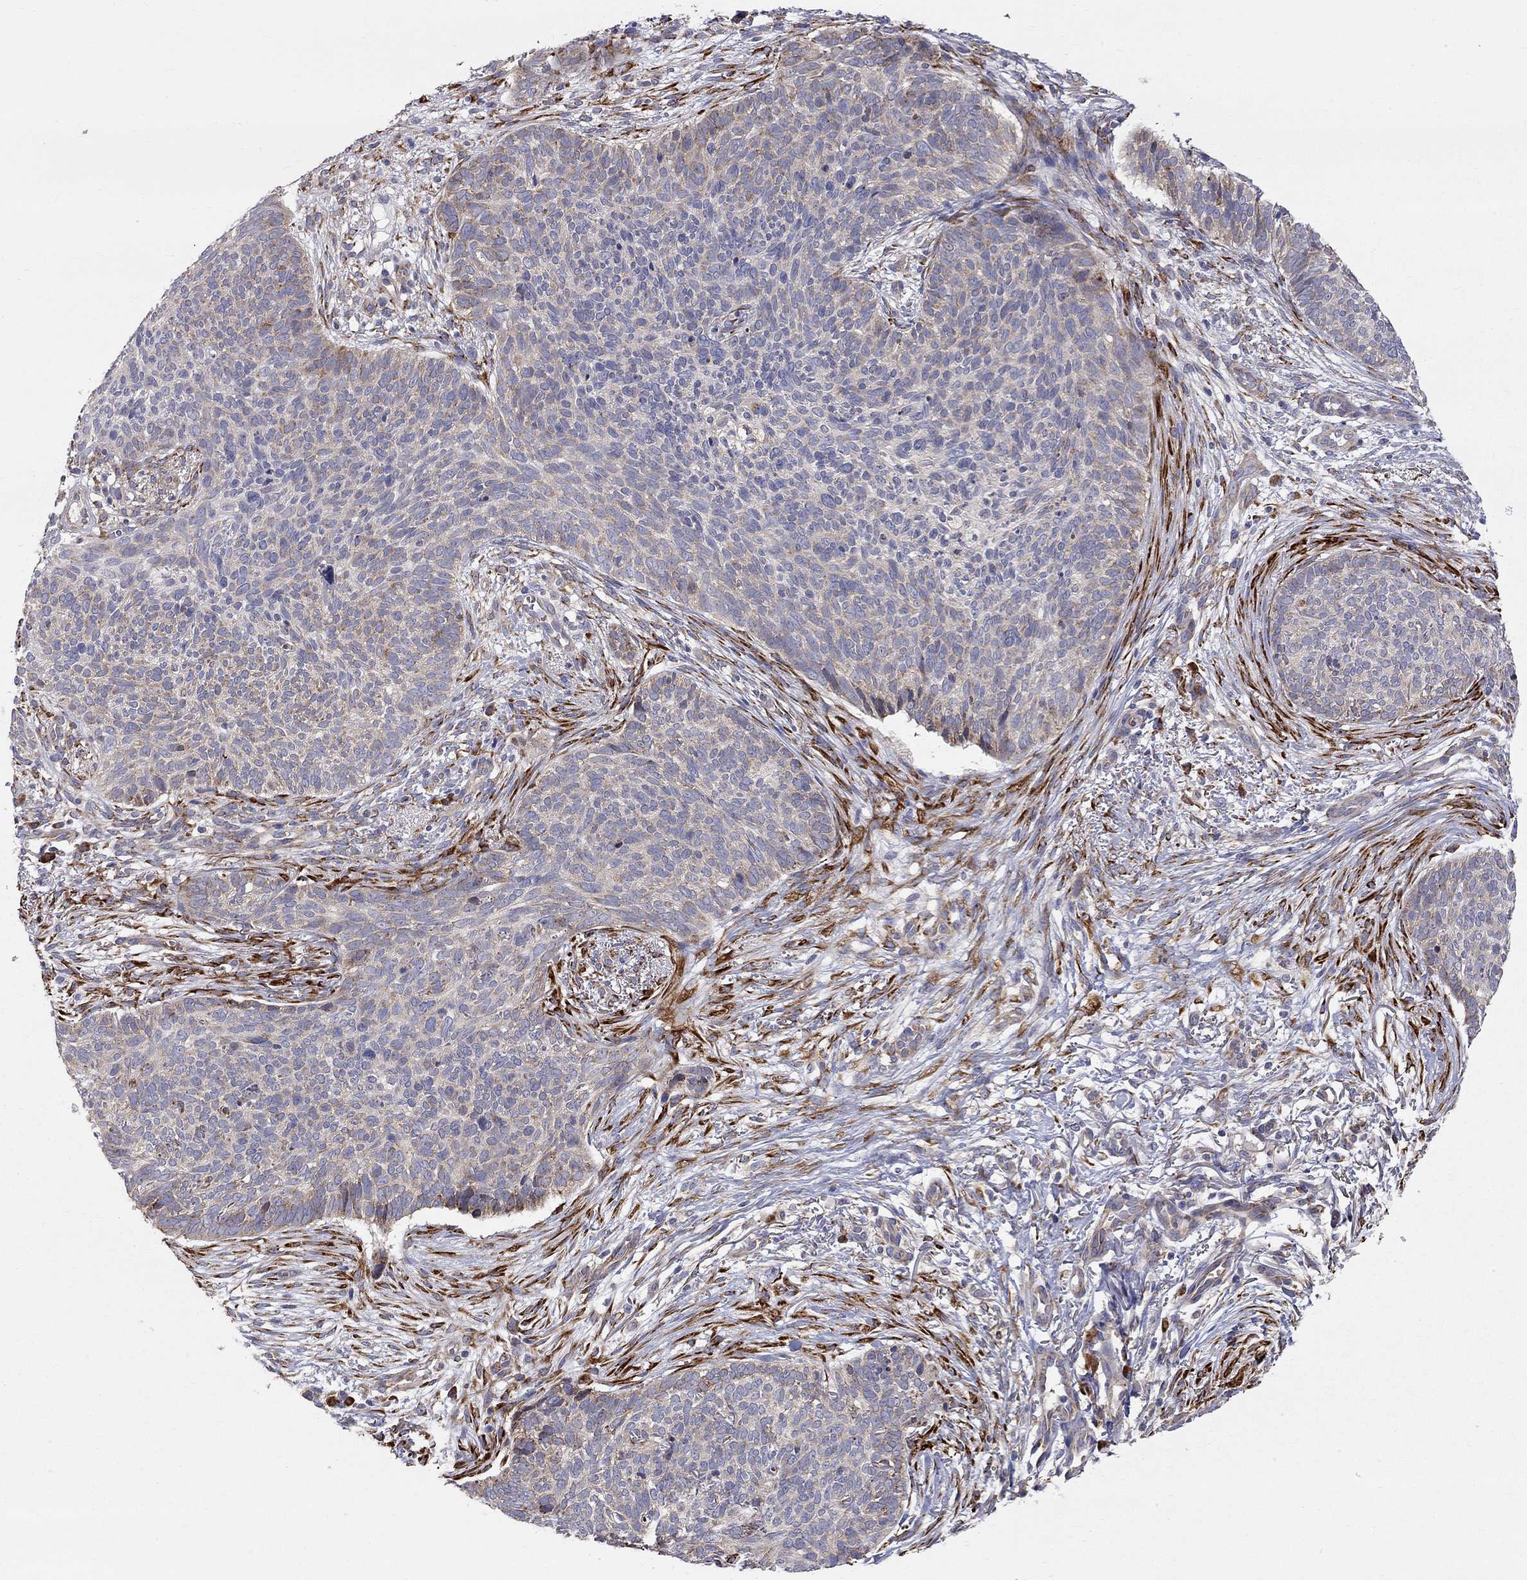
{"staining": {"intensity": "negative", "quantity": "none", "location": "none"}, "tissue": "skin cancer", "cell_type": "Tumor cells", "image_type": "cancer", "snomed": [{"axis": "morphology", "description": "Basal cell carcinoma"}, {"axis": "topography", "description": "Skin"}], "caption": "The micrograph demonstrates no staining of tumor cells in skin cancer (basal cell carcinoma).", "gene": "CASTOR1", "patient": {"sex": "male", "age": 64}}